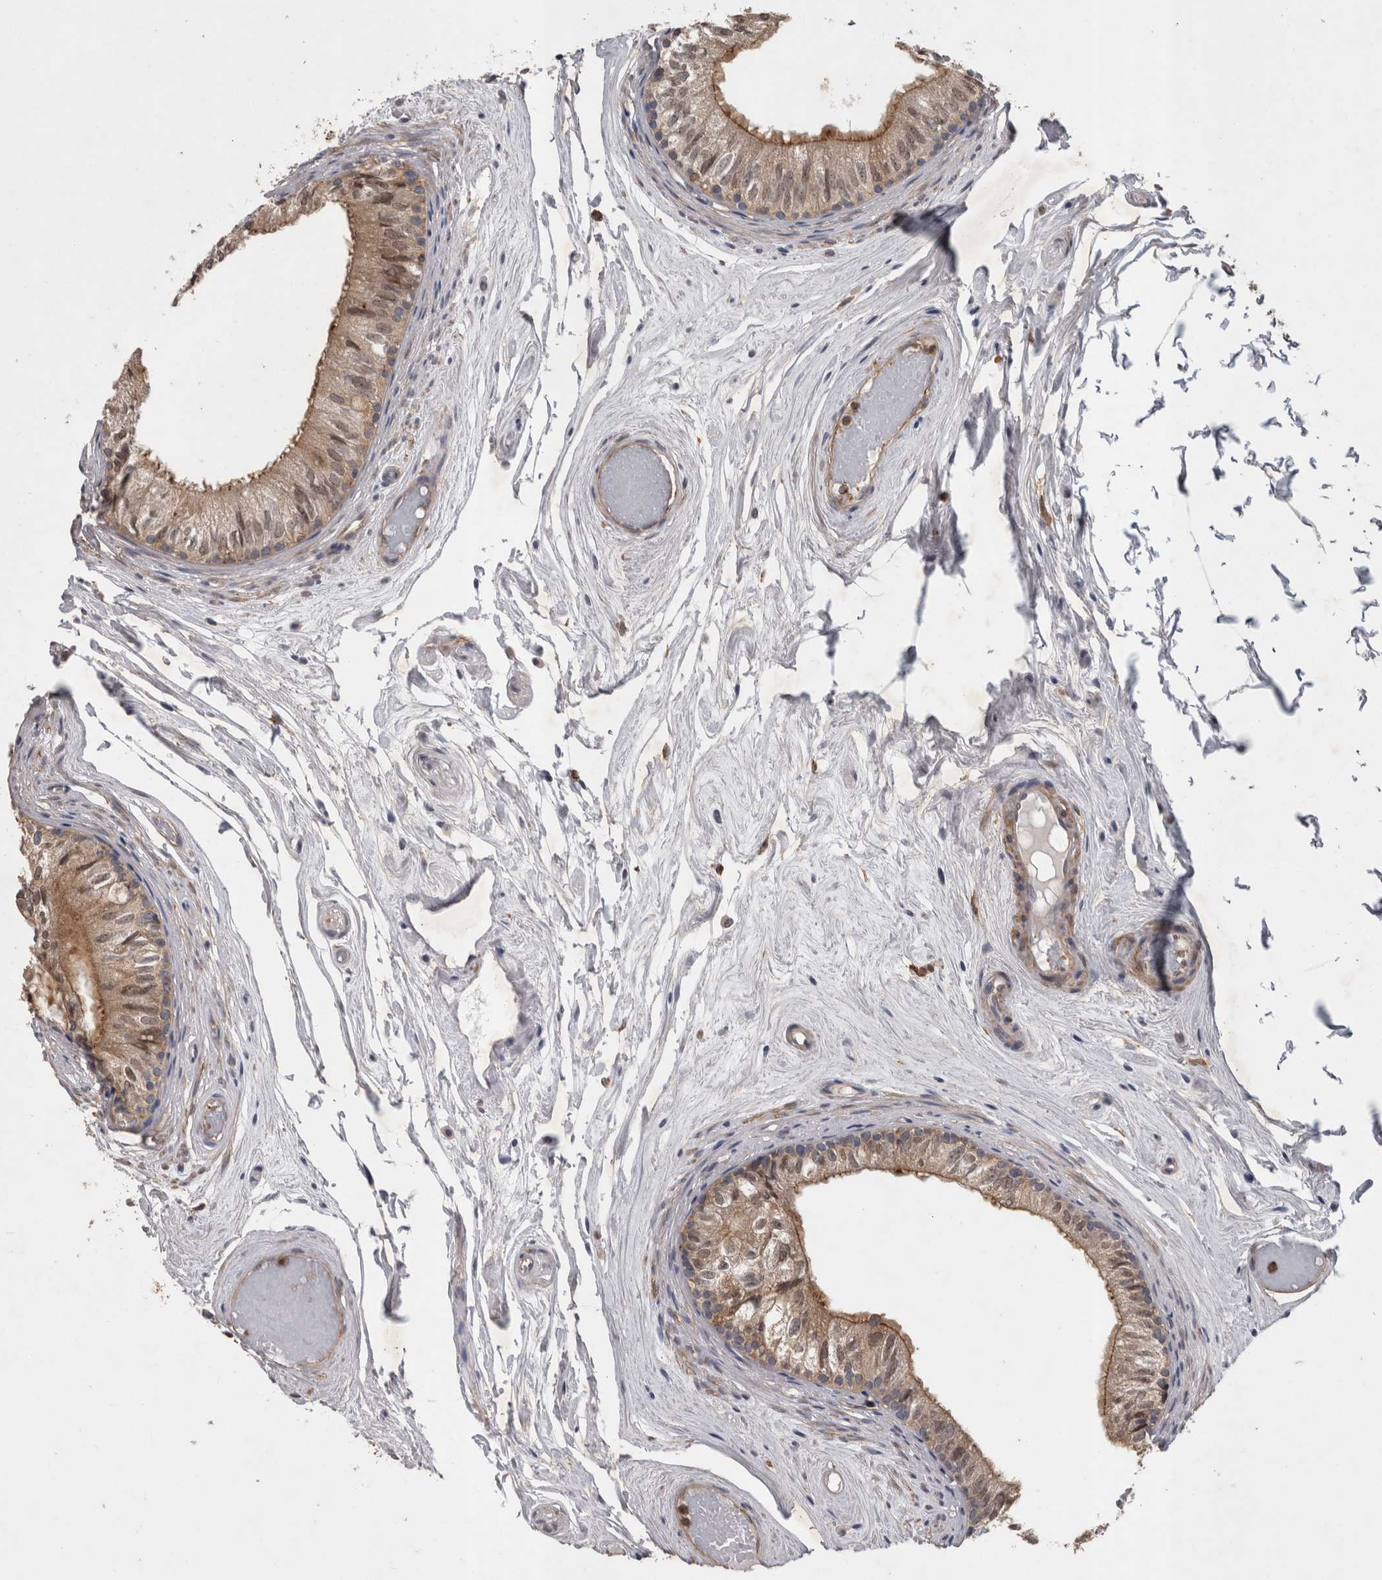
{"staining": {"intensity": "weak", "quantity": "25%-75%", "location": "cytoplasmic/membranous"}, "tissue": "epididymis", "cell_type": "Glandular cells", "image_type": "normal", "snomed": [{"axis": "morphology", "description": "Normal tissue, NOS"}, {"axis": "topography", "description": "Epididymis"}], "caption": "This histopathology image exhibits IHC staining of unremarkable epididymis, with low weak cytoplasmic/membranous expression in approximately 25%-75% of glandular cells.", "gene": "SPATA48", "patient": {"sex": "male", "age": 79}}